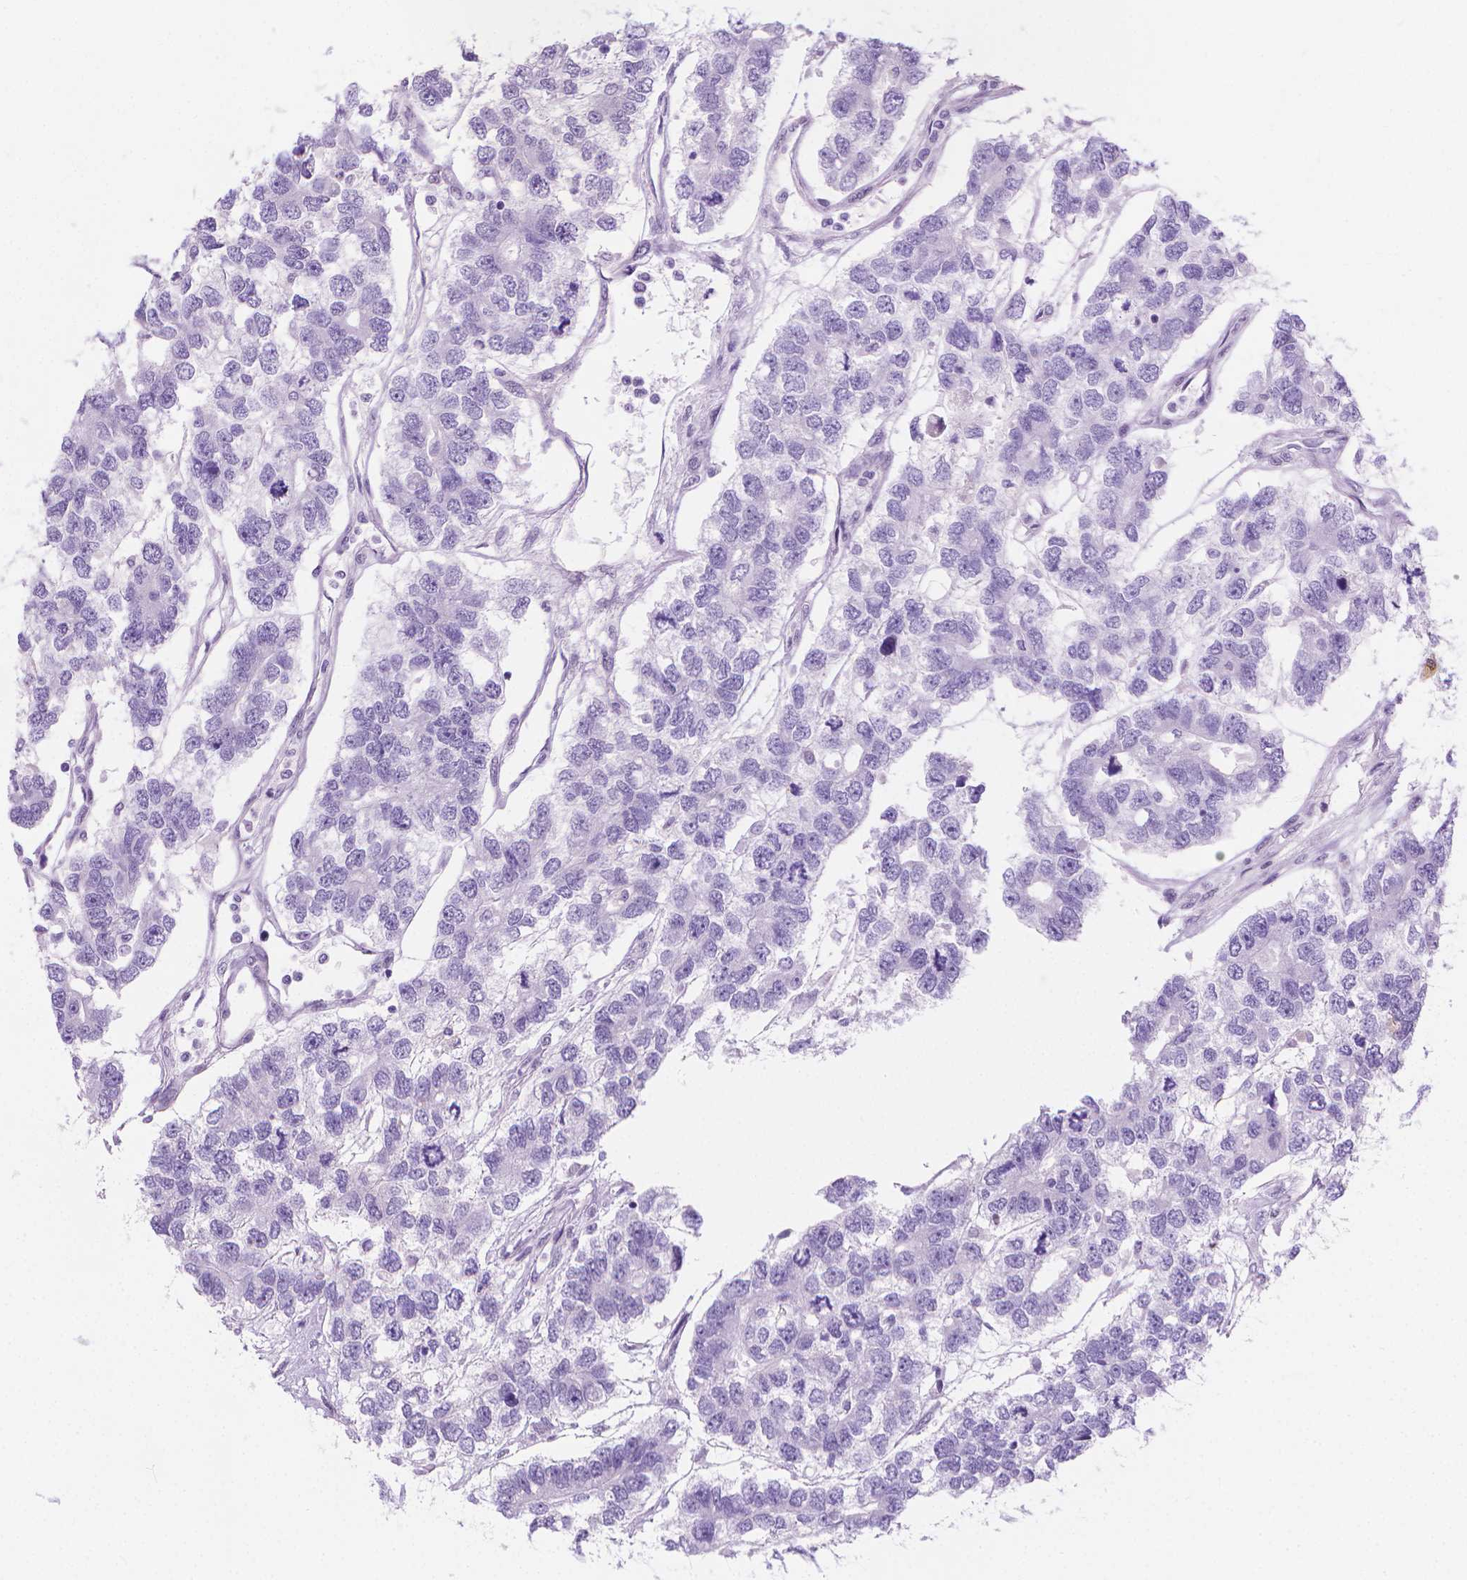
{"staining": {"intensity": "negative", "quantity": "none", "location": "none"}, "tissue": "testis cancer", "cell_type": "Tumor cells", "image_type": "cancer", "snomed": [{"axis": "morphology", "description": "Seminoma, NOS"}, {"axis": "topography", "description": "Testis"}], "caption": "This histopathology image is of seminoma (testis) stained with IHC to label a protein in brown with the nuclei are counter-stained blue. There is no staining in tumor cells.", "gene": "CFAP52", "patient": {"sex": "male", "age": 52}}